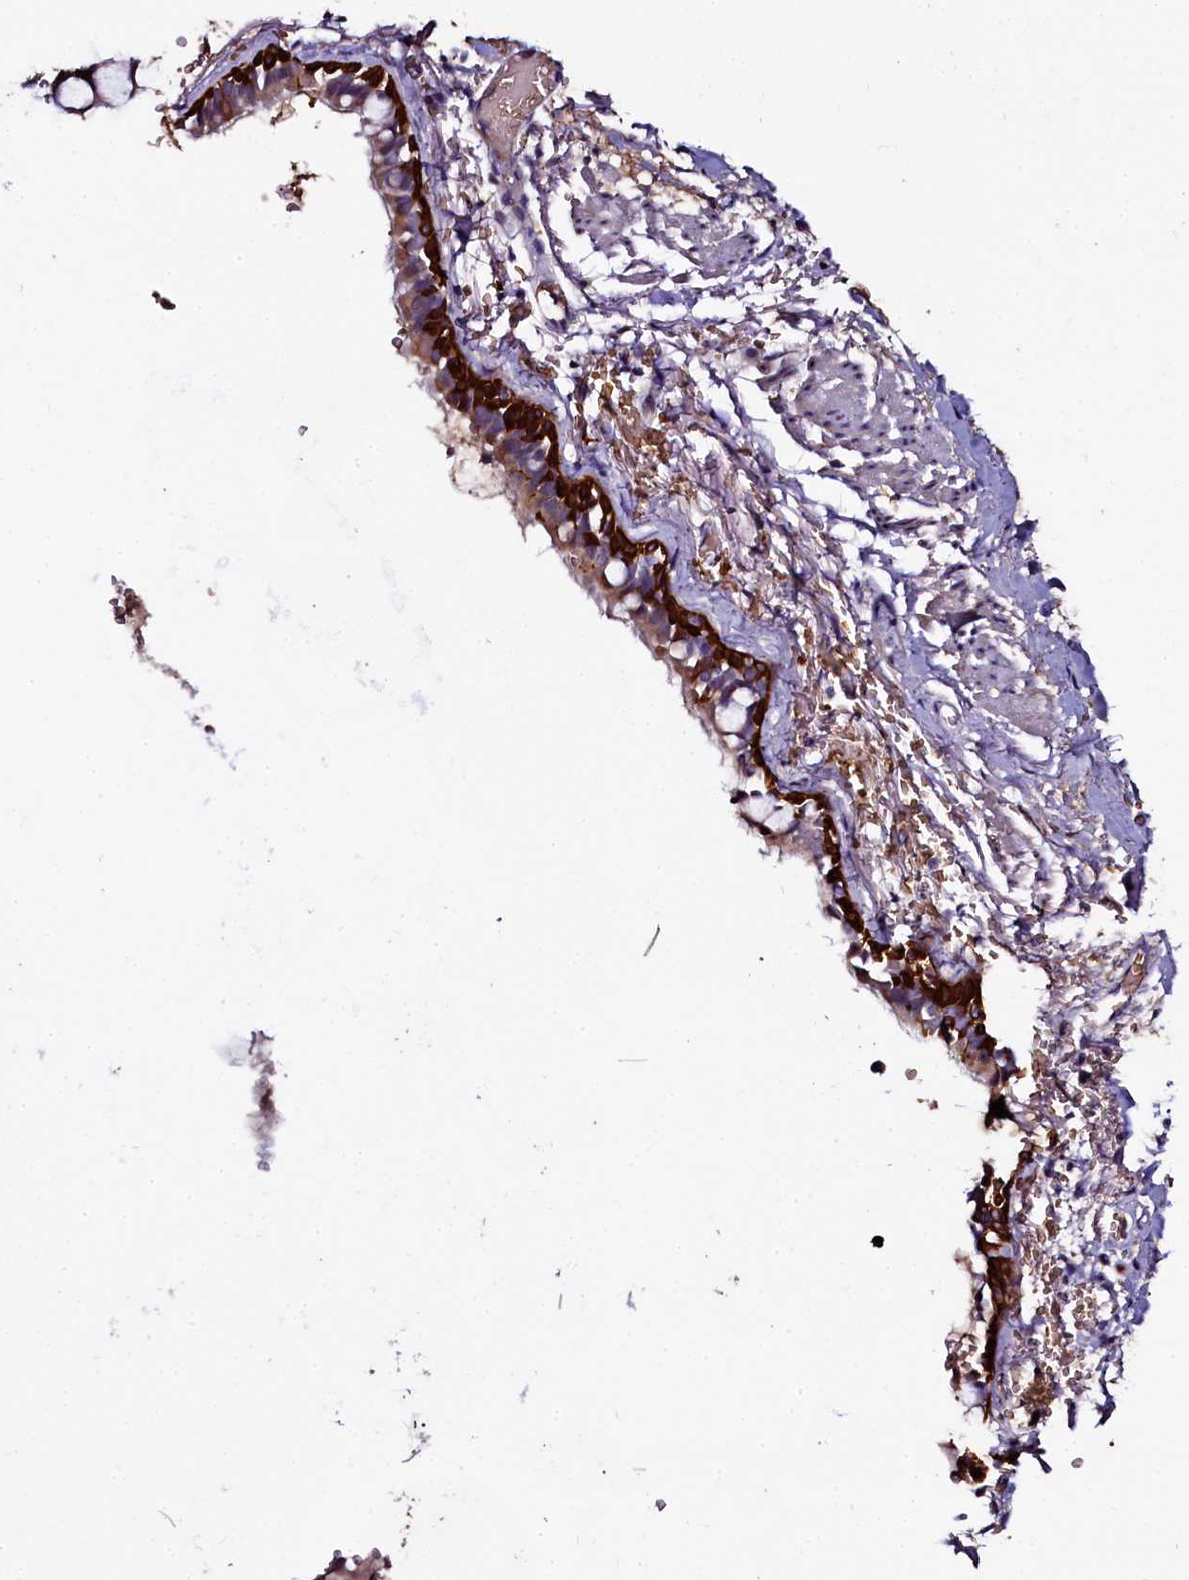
{"staining": {"intensity": "strong", "quantity": ">75%", "location": "cytoplasmic/membranous"}, "tissue": "bronchus", "cell_type": "Respiratory epithelial cells", "image_type": "normal", "snomed": [{"axis": "morphology", "description": "Normal tissue, NOS"}, {"axis": "topography", "description": "Cartilage tissue"}], "caption": "This histopathology image demonstrates benign bronchus stained with immunohistochemistry (IHC) to label a protein in brown. The cytoplasmic/membranous of respiratory epithelial cells show strong positivity for the protein. Nuclei are counter-stained blue.", "gene": "CTDSPL2", "patient": {"sex": "male", "age": 63}}